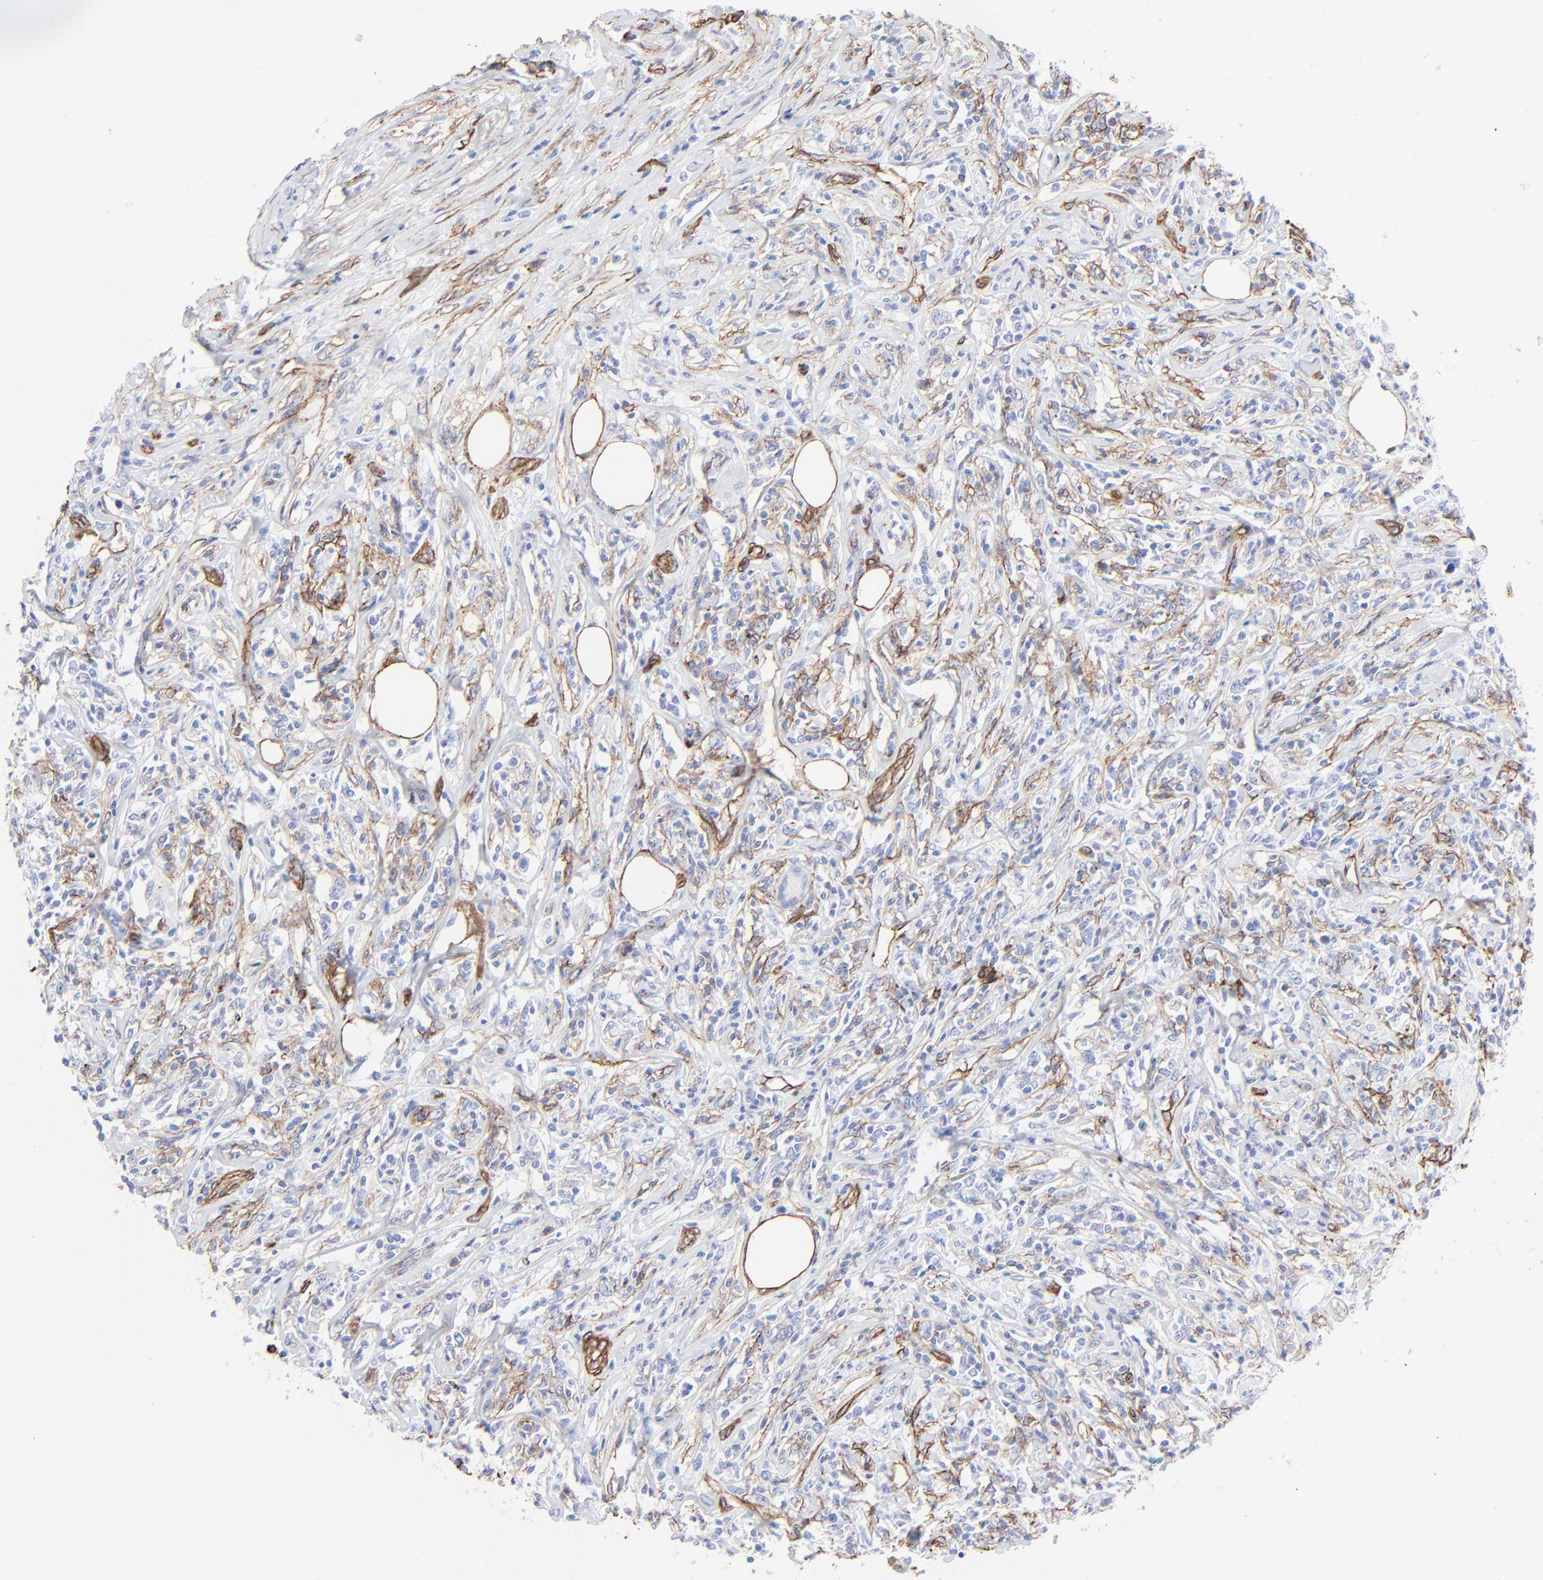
{"staining": {"intensity": "negative", "quantity": "none", "location": "none"}, "tissue": "lymphoma", "cell_type": "Tumor cells", "image_type": "cancer", "snomed": [{"axis": "morphology", "description": "Malignant lymphoma, non-Hodgkin's type, High grade"}, {"axis": "topography", "description": "Lymph node"}], "caption": "Tumor cells show no significant positivity in lymphoma.", "gene": "CAV1", "patient": {"sex": "female", "age": 84}}